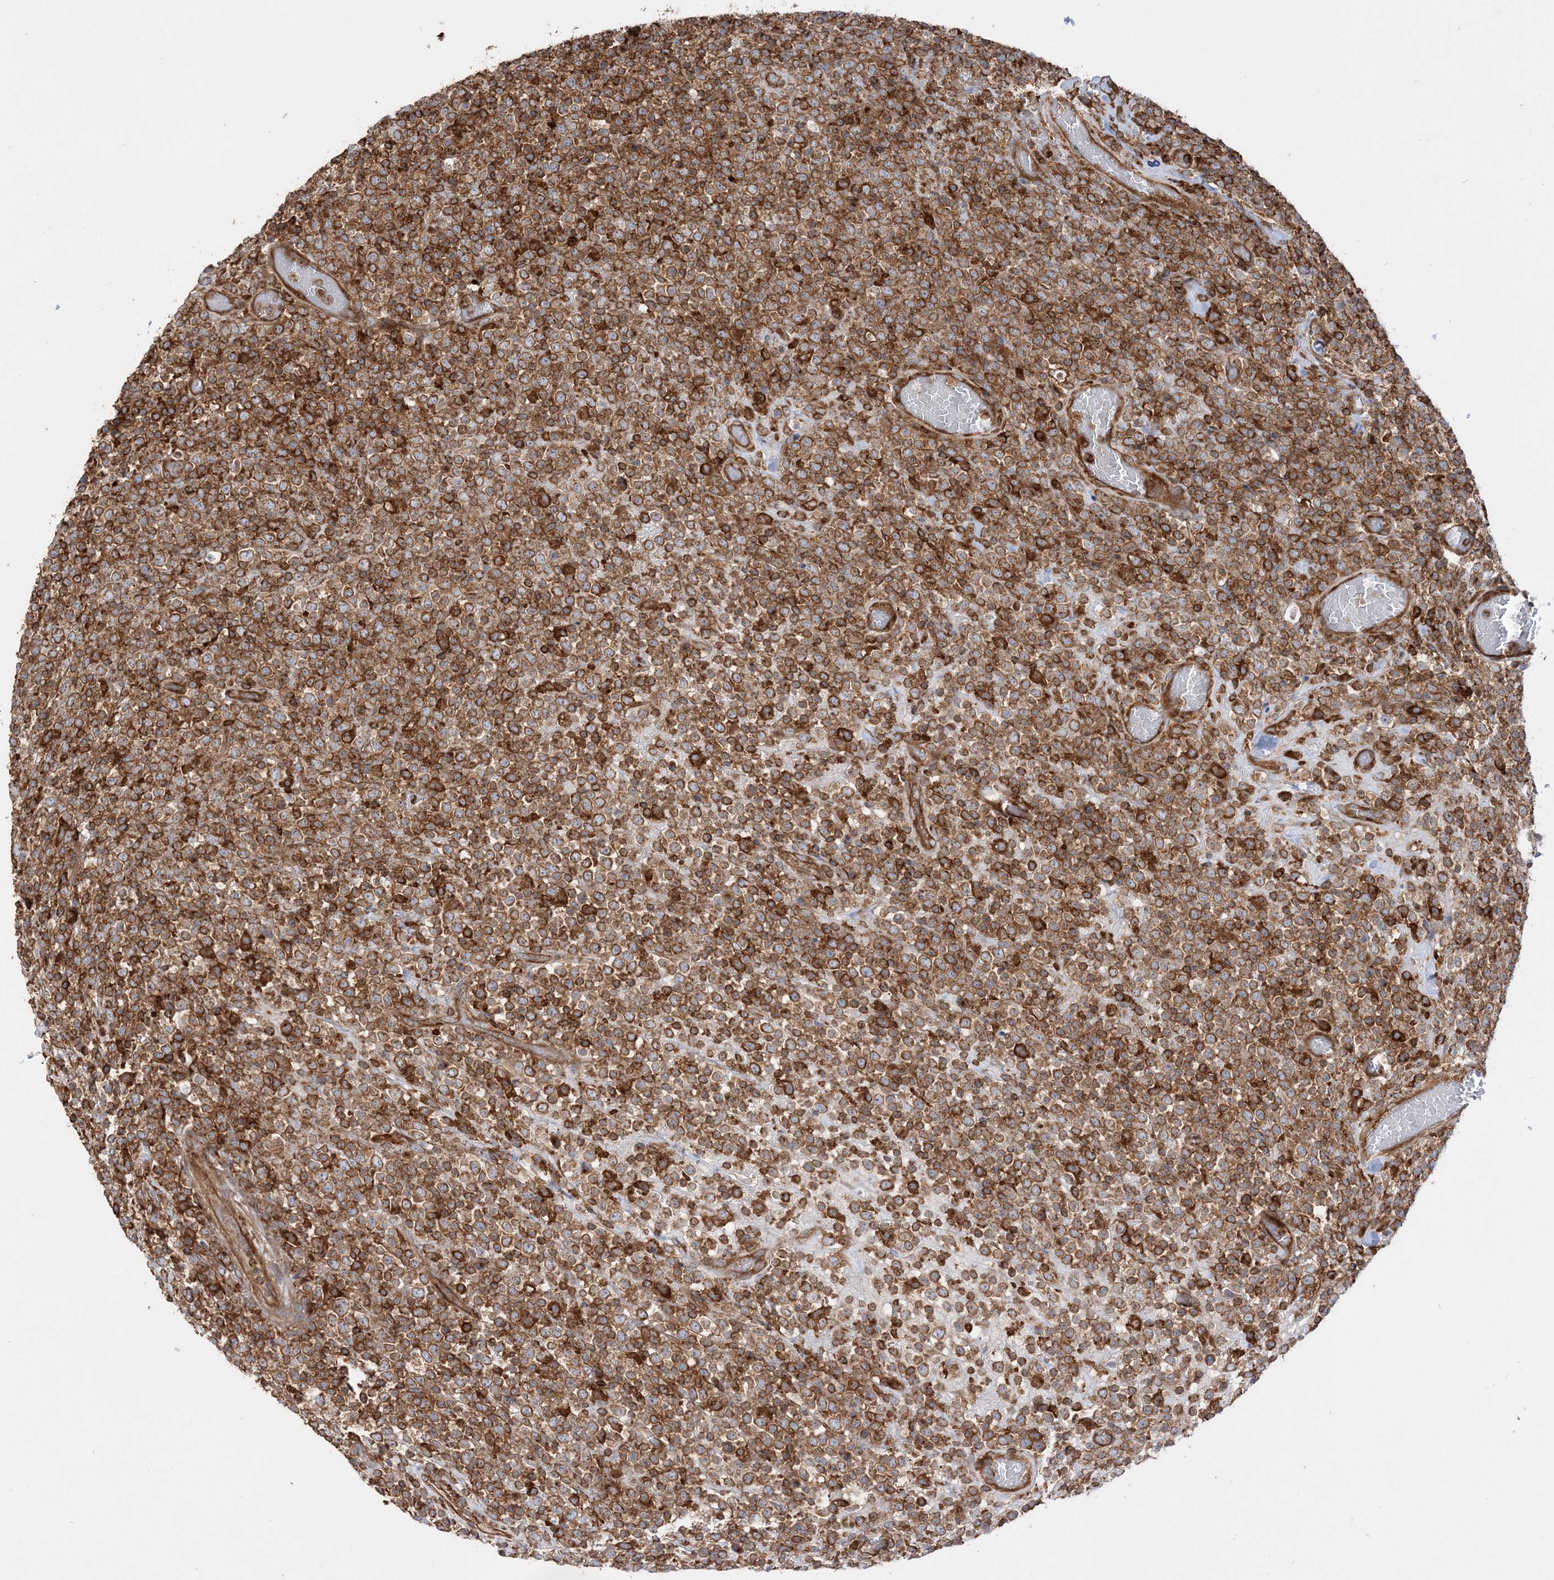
{"staining": {"intensity": "strong", "quantity": ">75%", "location": "cytoplasmic/membranous"}, "tissue": "lymphoma", "cell_type": "Tumor cells", "image_type": "cancer", "snomed": [{"axis": "morphology", "description": "Malignant lymphoma, non-Hodgkin's type, High grade"}, {"axis": "topography", "description": "Colon"}], "caption": "Protein staining of lymphoma tissue exhibits strong cytoplasmic/membranous staining in about >75% of tumor cells.", "gene": "TBC1D5", "patient": {"sex": "female", "age": 53}}